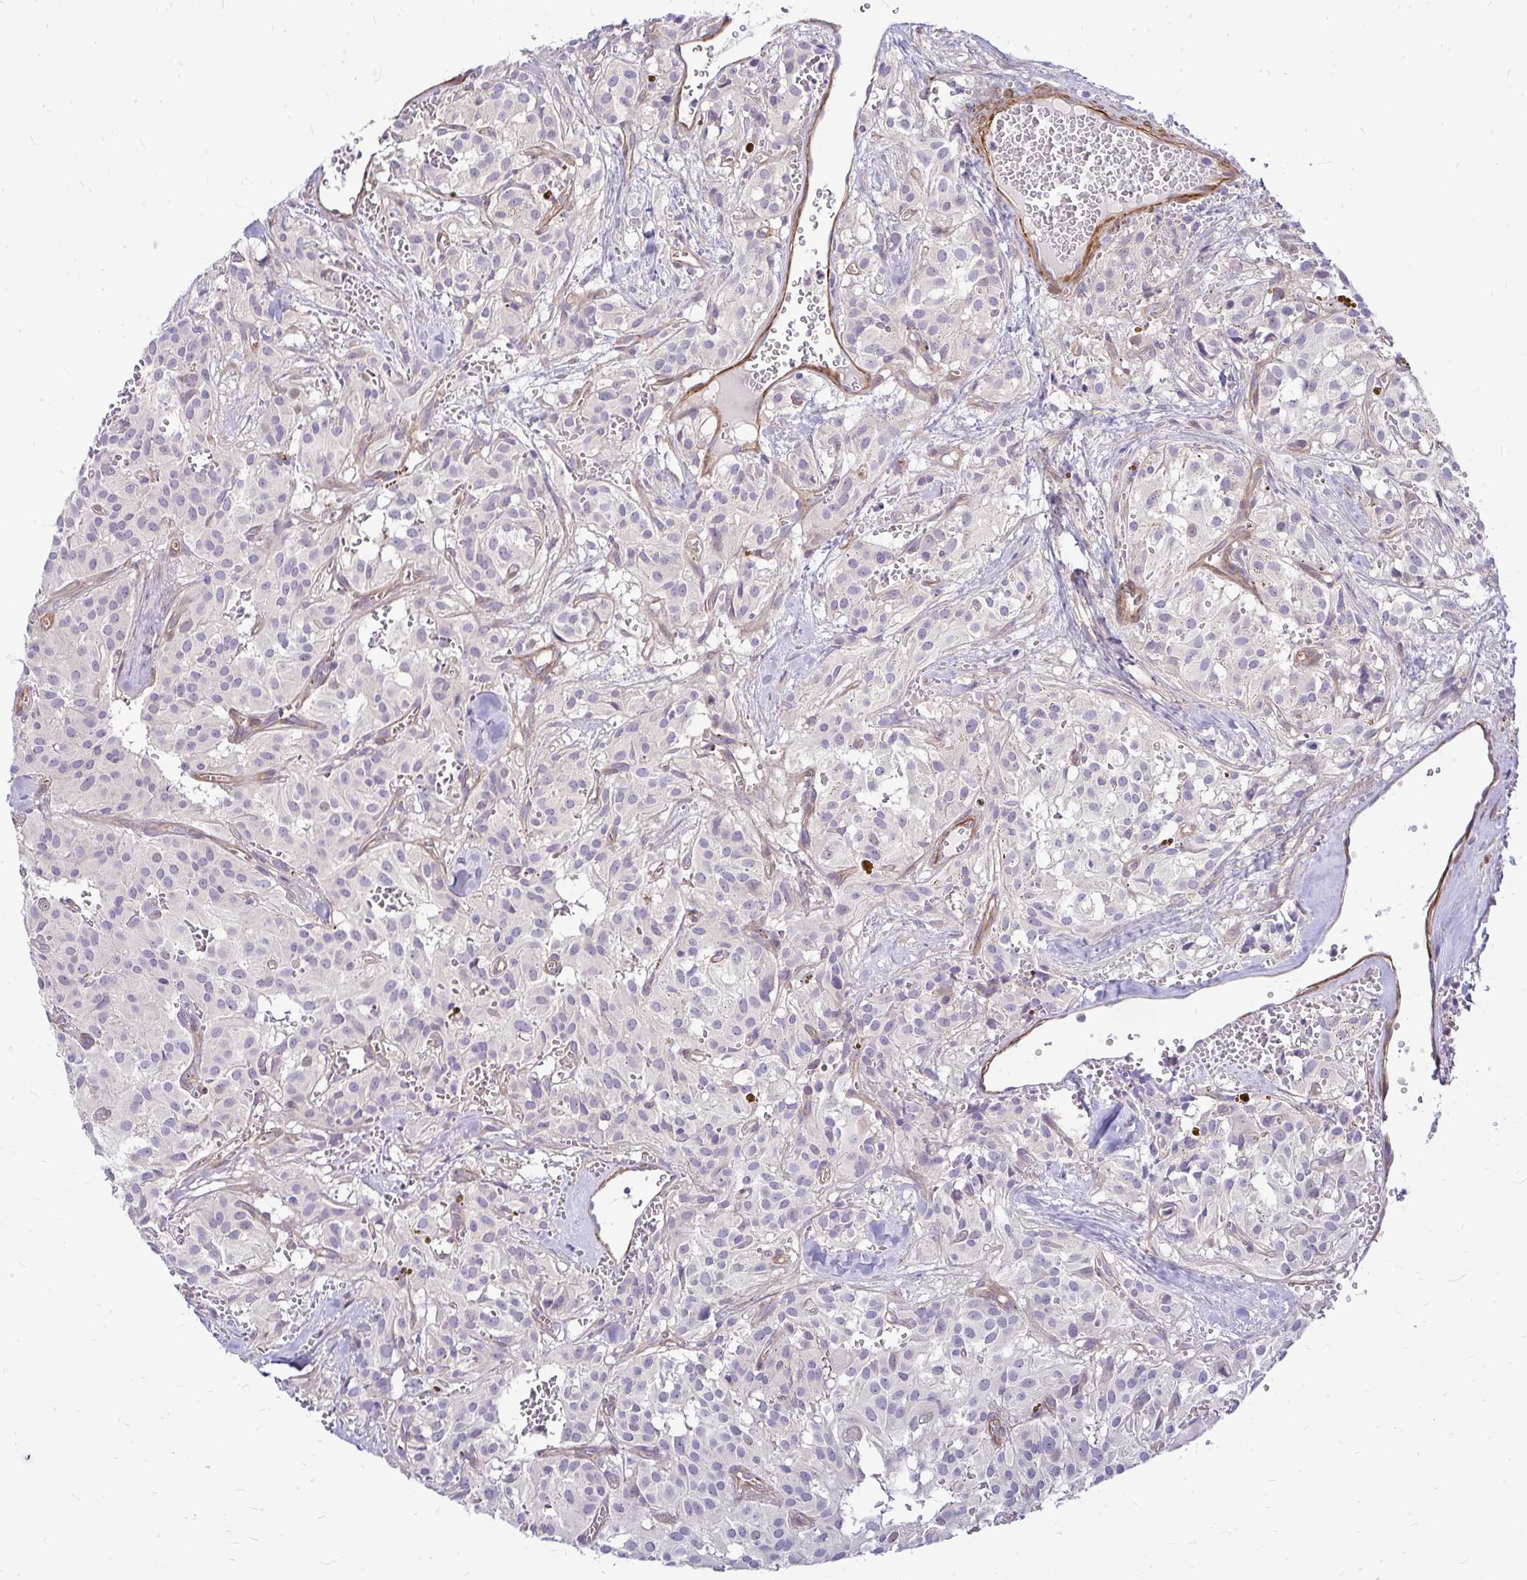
{"staining": {"intensity": "negative", "quantity": "none", "location": "none"}, "tissue": "glioma", "cell_type": "Tumor cells", "image_type": "cancer", "snomed": [{"axis": "morphology", "description": "Glioma, malignant, Low grade"}, {"axis": "topography", "description": "Brain"}], "caption": "Glioma stained for a protein using immunohistochemistry (IHC) reveals no positivity tumor cells.", "gene": "YAP1", "patient": {"sex": "male", "age": 42}}